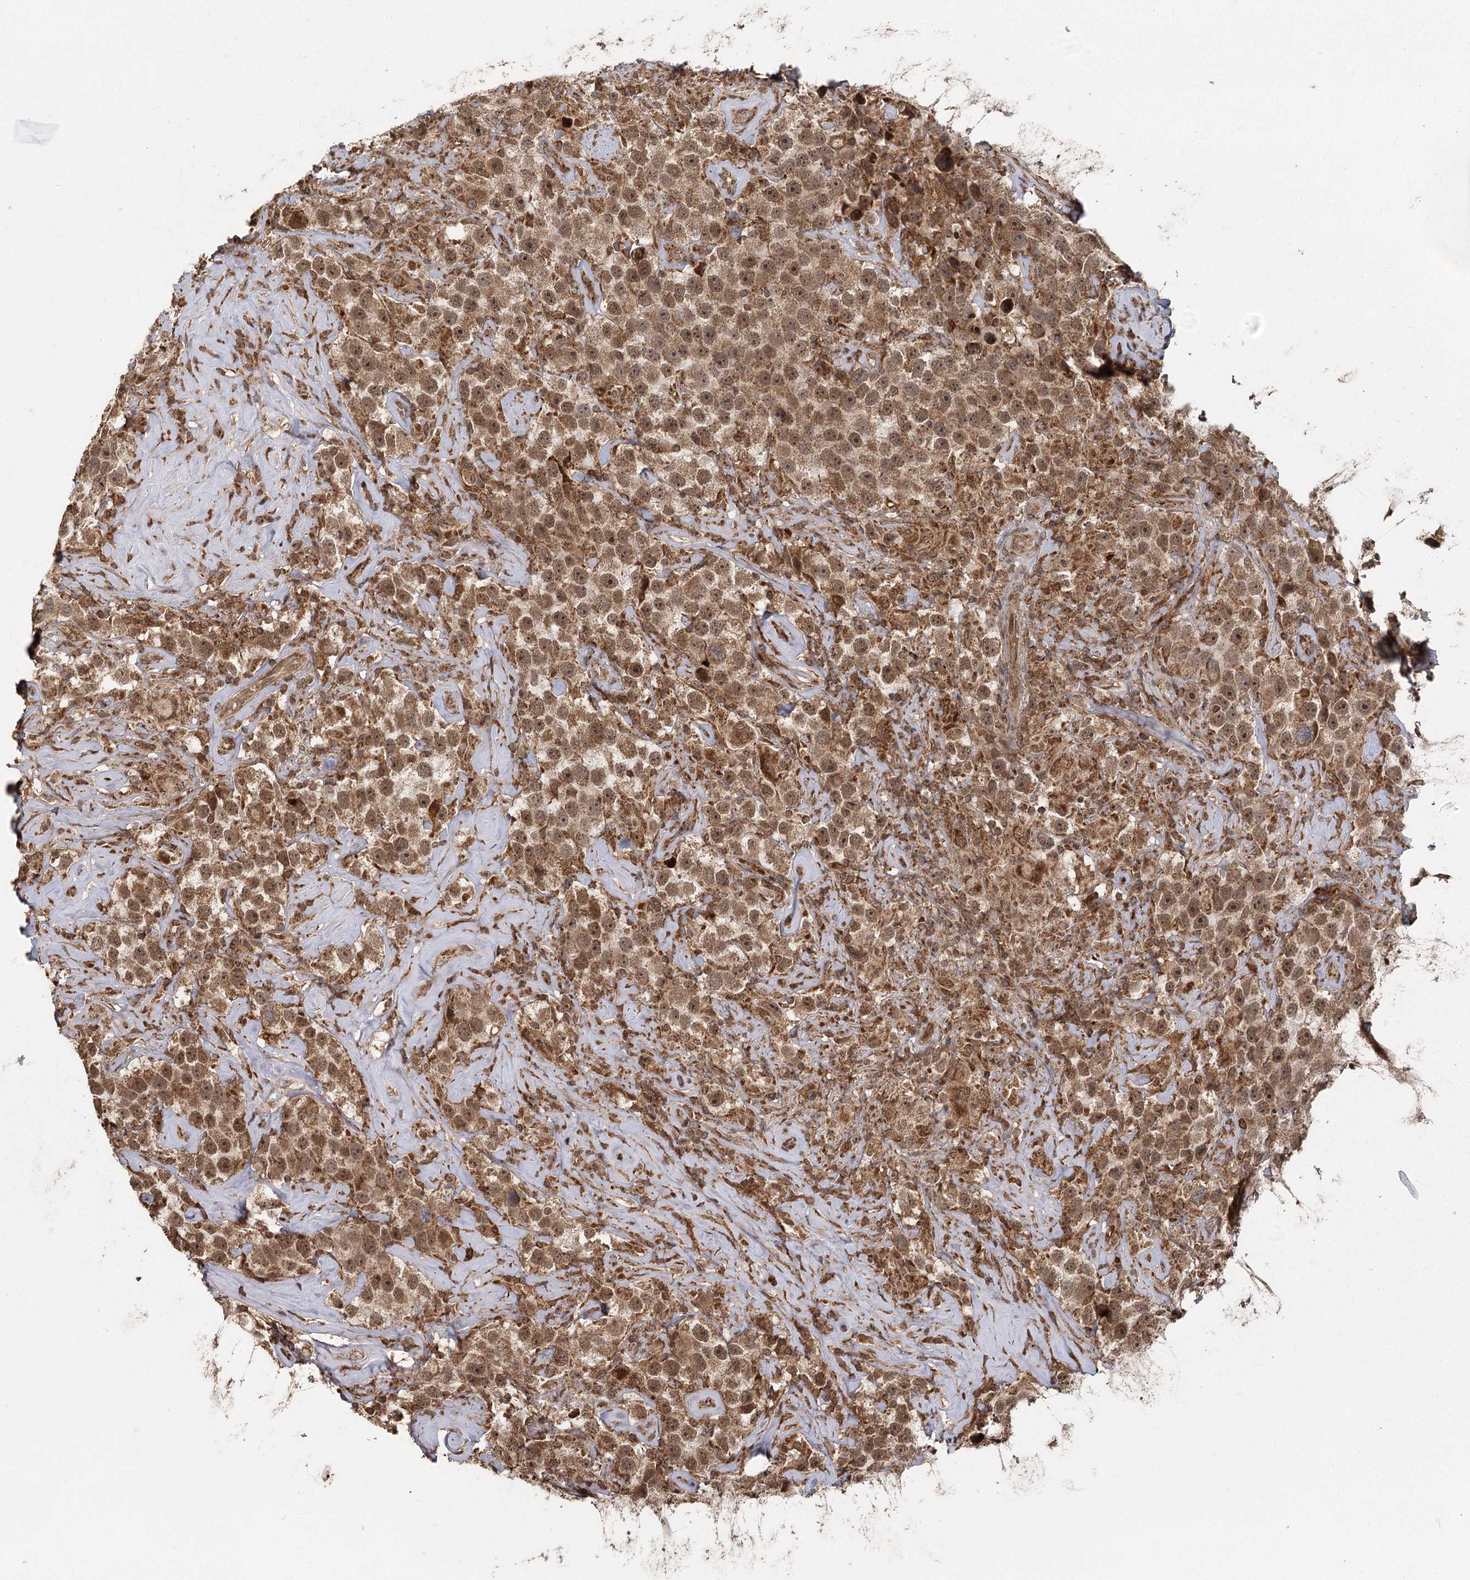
{"staining": {"intensity": "moderate", "quantity": ">75%", "location": "cytoplasmic/membranous,nuclear"}, "tissue": "testis cancer", "cell_type": "Tumor cells", "image_type": "cancer", "snomed": [{"axis": "morphology", "description": "Seminoma, NOS"}, {"axis": "topography", "description": "Testis"}], "caption": "The micrograph shows immunohistochemical staining of seminoma (testis). There is moderate cytoplasmic/membranous and nuclear expression is seen in approximately >75% of tumor cells.", "gene": "MICU1", "patient": {"sex": "male", "age": 49}}